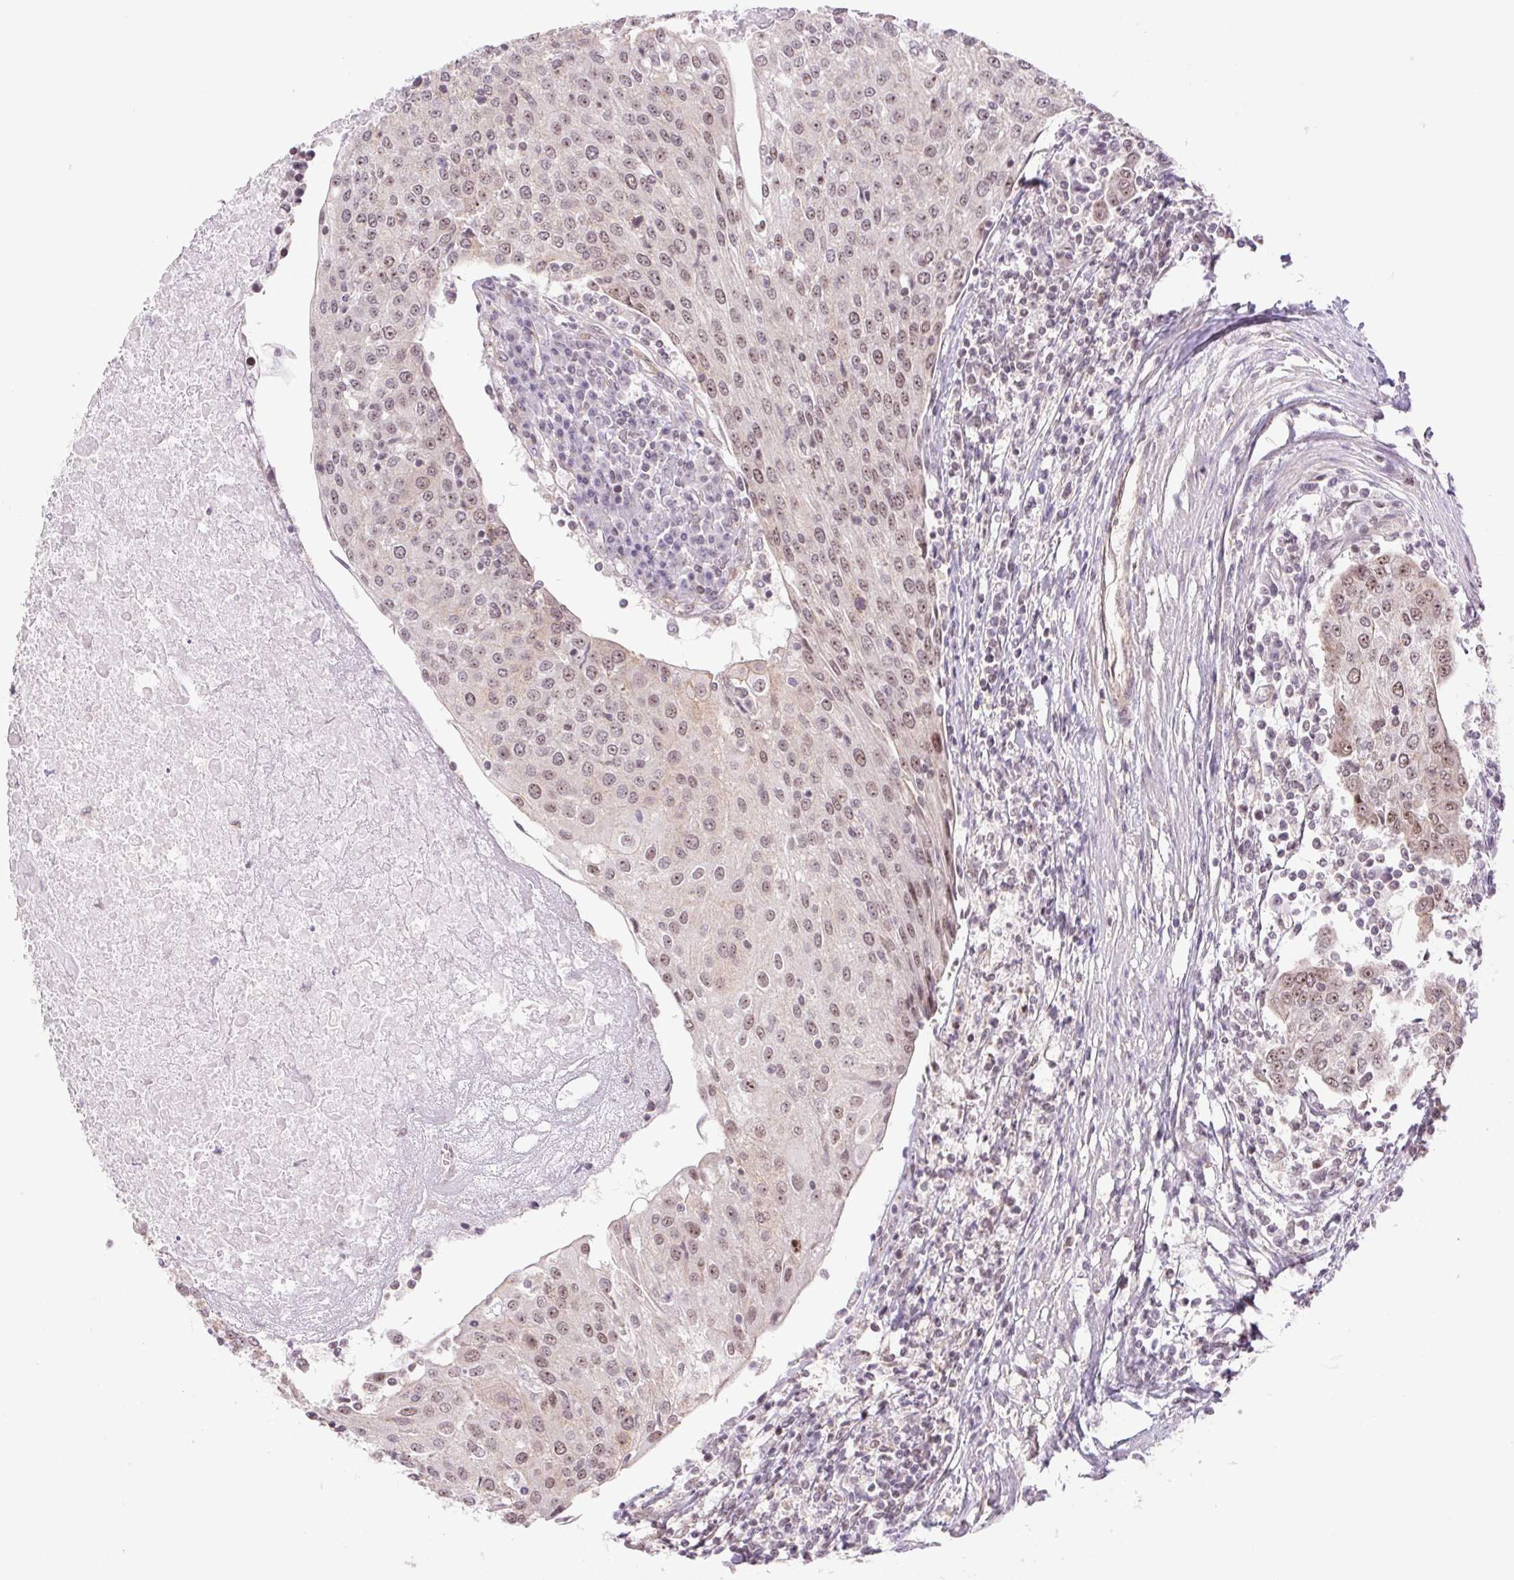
{"staining": {"intensity": "weak", "quantity": ">75%", "location": "nuclear"}, "tissue": "urothelial cancer", "cell_type": "Tumor cells", "image_type": "cancer", "snomed": [{"axis": "morphology", "description": "Urothelial carcinoma, High grade"}, {"axis": "topography", "description": "Urinary bladder"}], "caption": "This histopathology image reveals urothelial cancer stained with IHC to label a protein in brown. The nuclear of tumor cells show weak positivity for the protein. Nuclei are counter-stained blue.", "gene": "CWC25", "patient": {"sex": "female", "age": 85}}